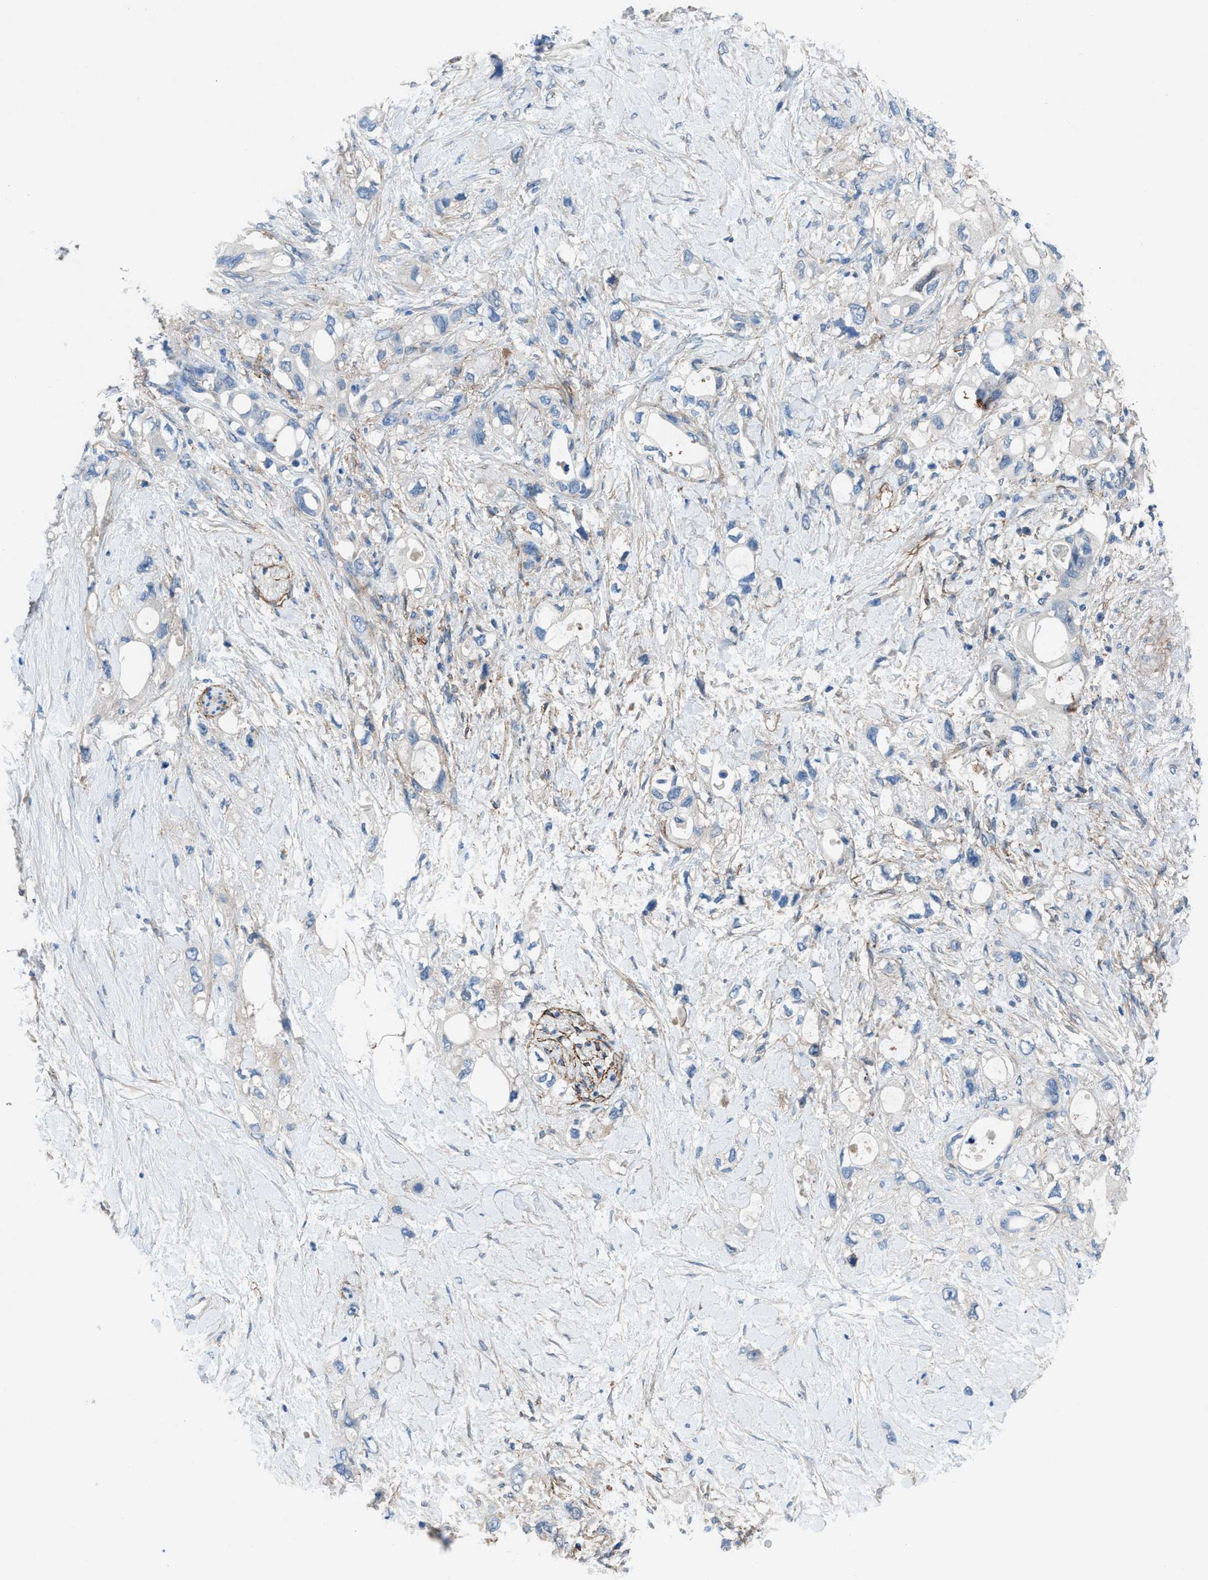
{"staining": {"intensity": "negative", "quantity": "none", "location": "none"}, "tissue": "pancreatic cancer", "cell_type": "Tumor cells", "image_type": "cancer", "snomed": [{"axis": "morphology", "description": "Adenocarcinoma, NOS"}, {"axis": "topography", "description": "Pancreas"}], "caption": "IHC micrograph of neoplastic tissue: human adenocarcinoma (pancreatic) stained with DAB (3,3'-diaminobenzidine) displays no significant protein staining in tumor cells.", "gene": "PTGFRN", "patient": {"sex": "female", "age": 56}}